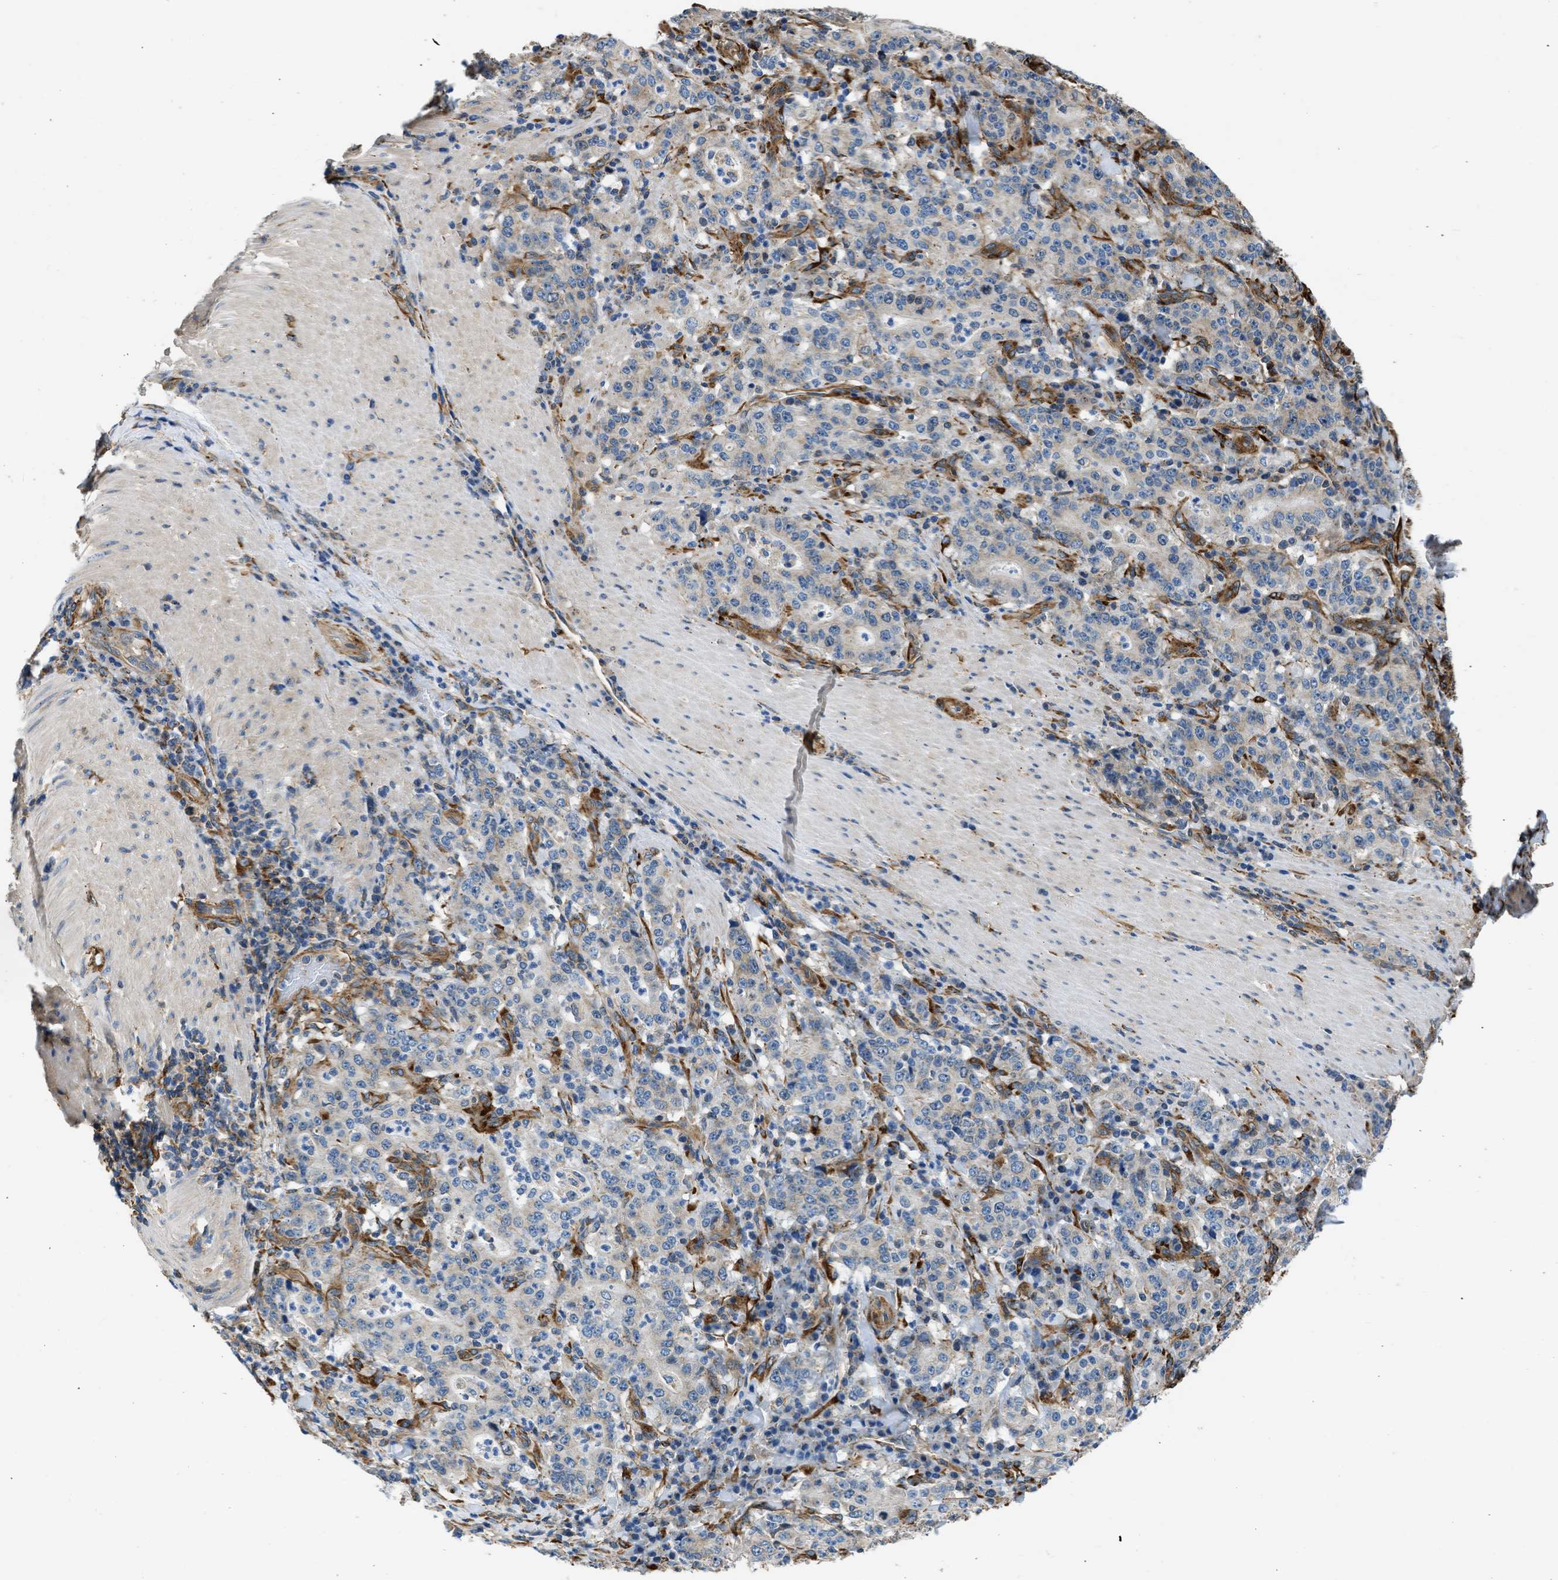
{"staining": {"intensity": "negative", "quantity": "none", "location": "none"}, "tissue": "stomach cancer", "cell_type": "Tumor cells", "image_type": "cancer", "snomed": [{"axis": "morphology", "description": "Normal tissue, NOS"}, {"axis": "morphology", "description": "Adenocarcinoma, NOS"}, {"axis": "topography", "description": "Stomach, upper"}, {"axis": "topography", "description": "Stomach"}], "caption": "Stomach cancer stained for a protein using IHC demonstrates no staining tumor cells.", "gene": "SEPTIN2", "patient": {"sex": "male", "age": 59}}